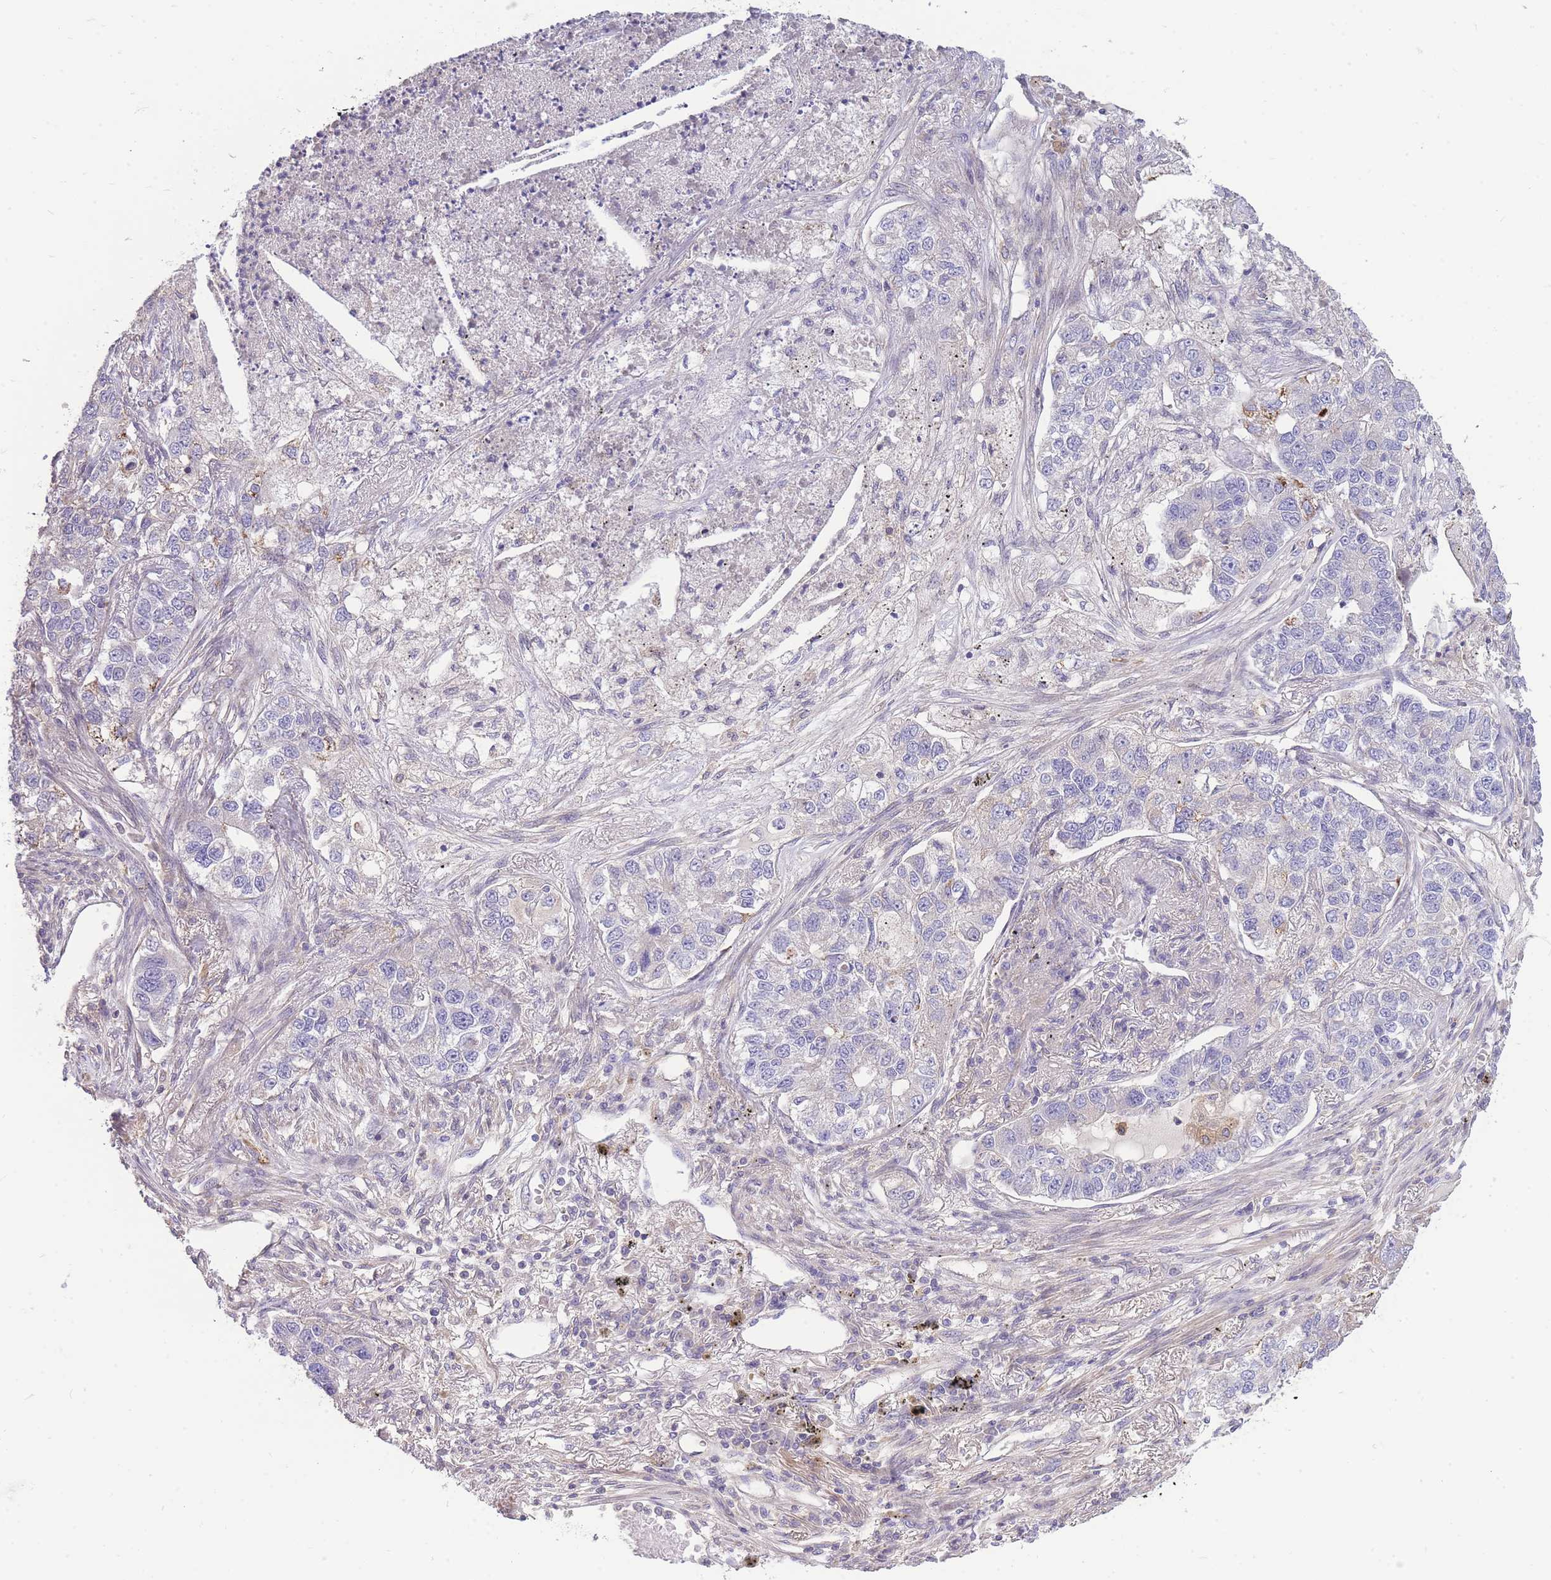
{"staining": {"intensity": "negative", "quantity": "none", "location": "none"}, "tissue": "lung cancer", "cell_type": "Tumor cells", "image_type": "cancer", "snomed": [{"axis": "morphology", "description": "Adenocarcinoma, NOS"}, {"axis": "topography", "description": "Lung"}], "caption": "Human lung cancer stained for a protein using immunohistochemistry (IHC) demonstrates no positivity in tumor cells.", "gene": "OR5T1", "patient": {"sex": "male", "age": 49}}